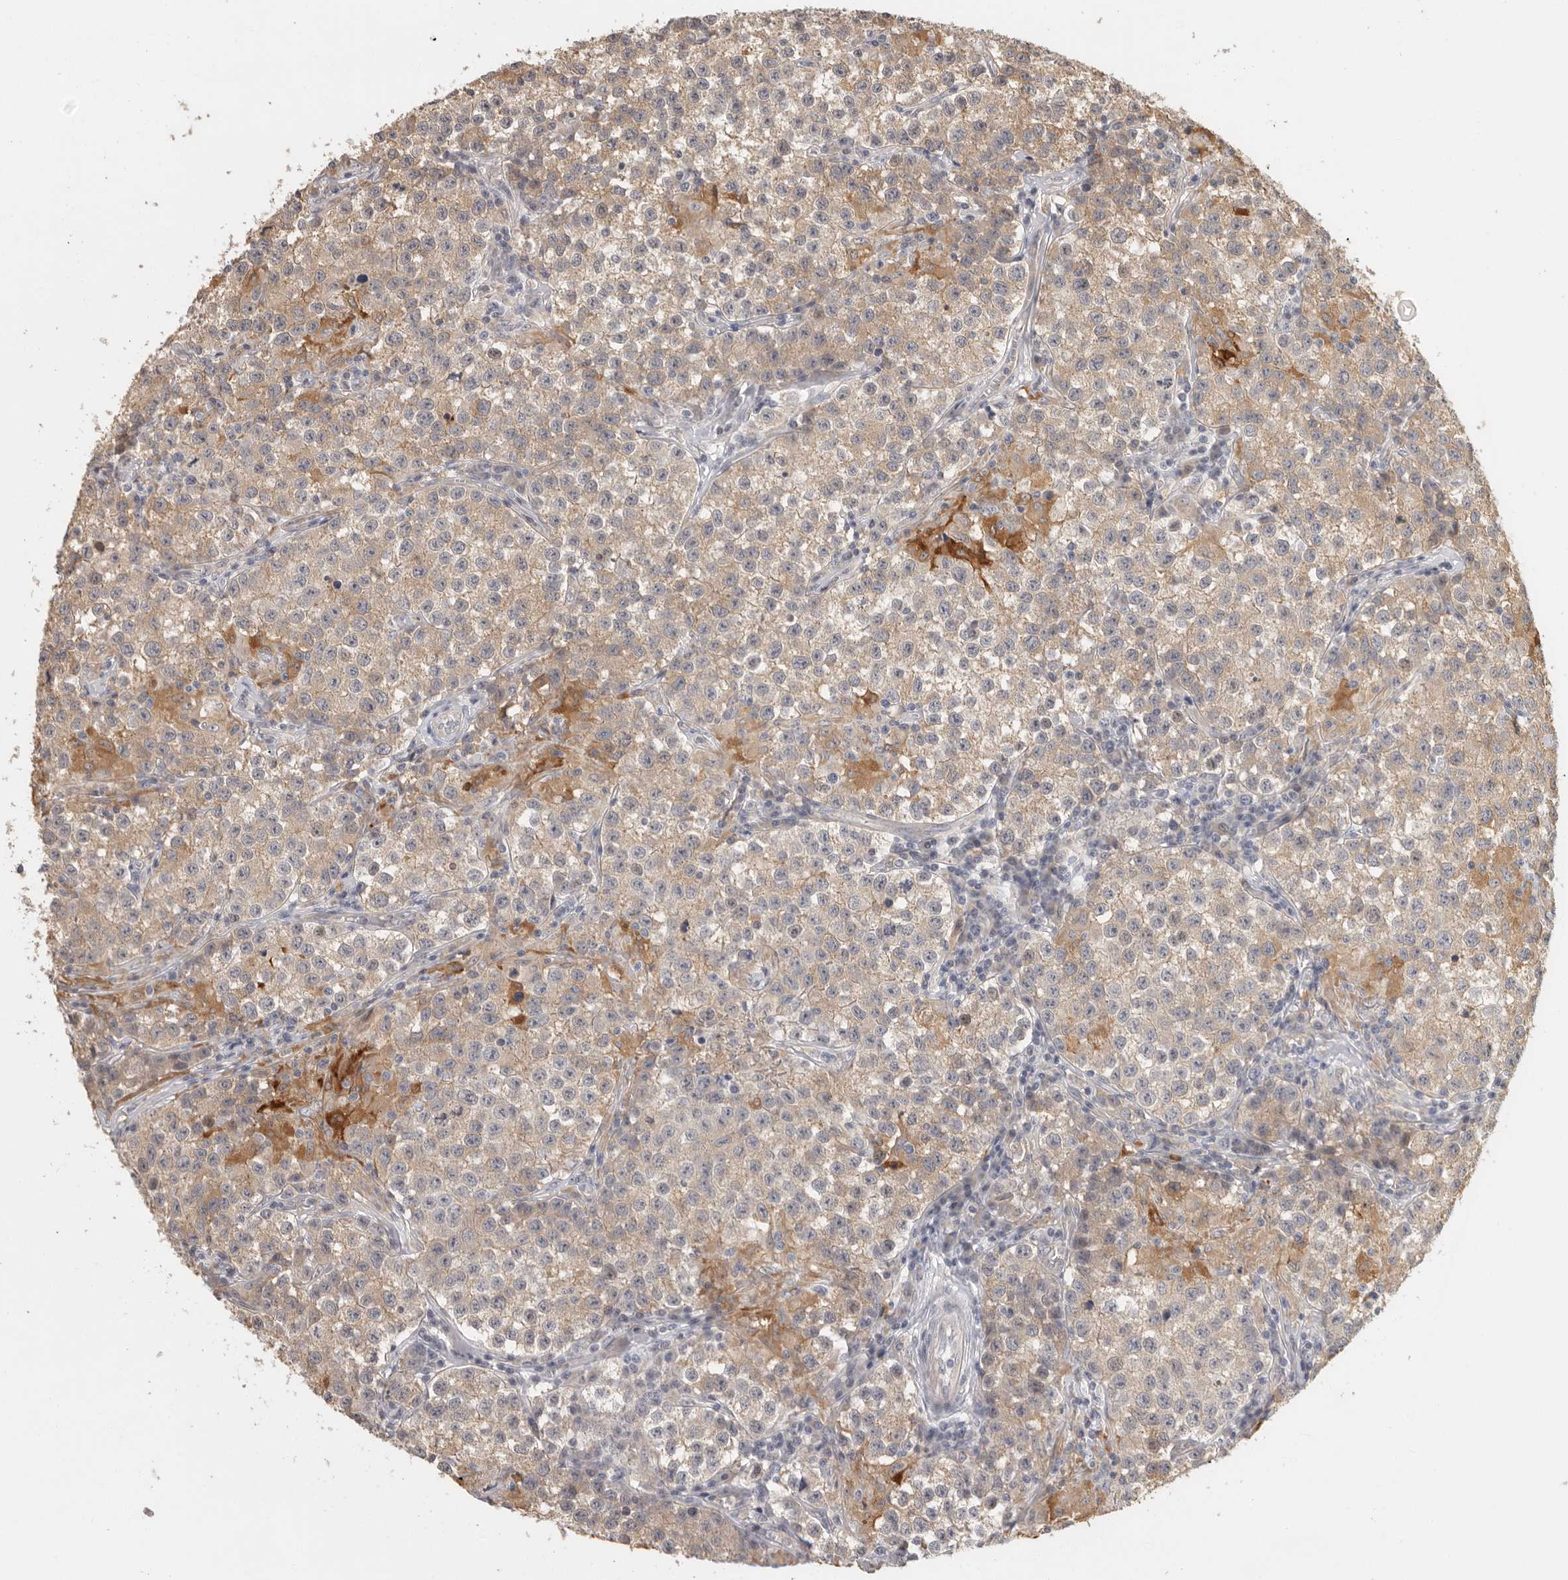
{"staining": {"intensity": "moderate", "quantity": "25%-75%", "location": "cytoplasmic/membranous"}, "tissue": "testis cancer", "cell_type": "Tumor cells", "image_type": "cancer", "snomed": [{"axis": "morphology", "description": "Seminoma, NOS"}, {"axis": "morphology", "description": "Carcinoma, Embryonal, NOS"}, {"axis": "topography", "description": "Testis"}], "caption": "Protein expression by immunohistochemistry exhibits moderate cytoplasmic/membranous positivity in approximately 25%-75% of tumor cells in testis seminoma.", "gene": "BAIAP2", "patient": {"sex": "male", "age": 43}}